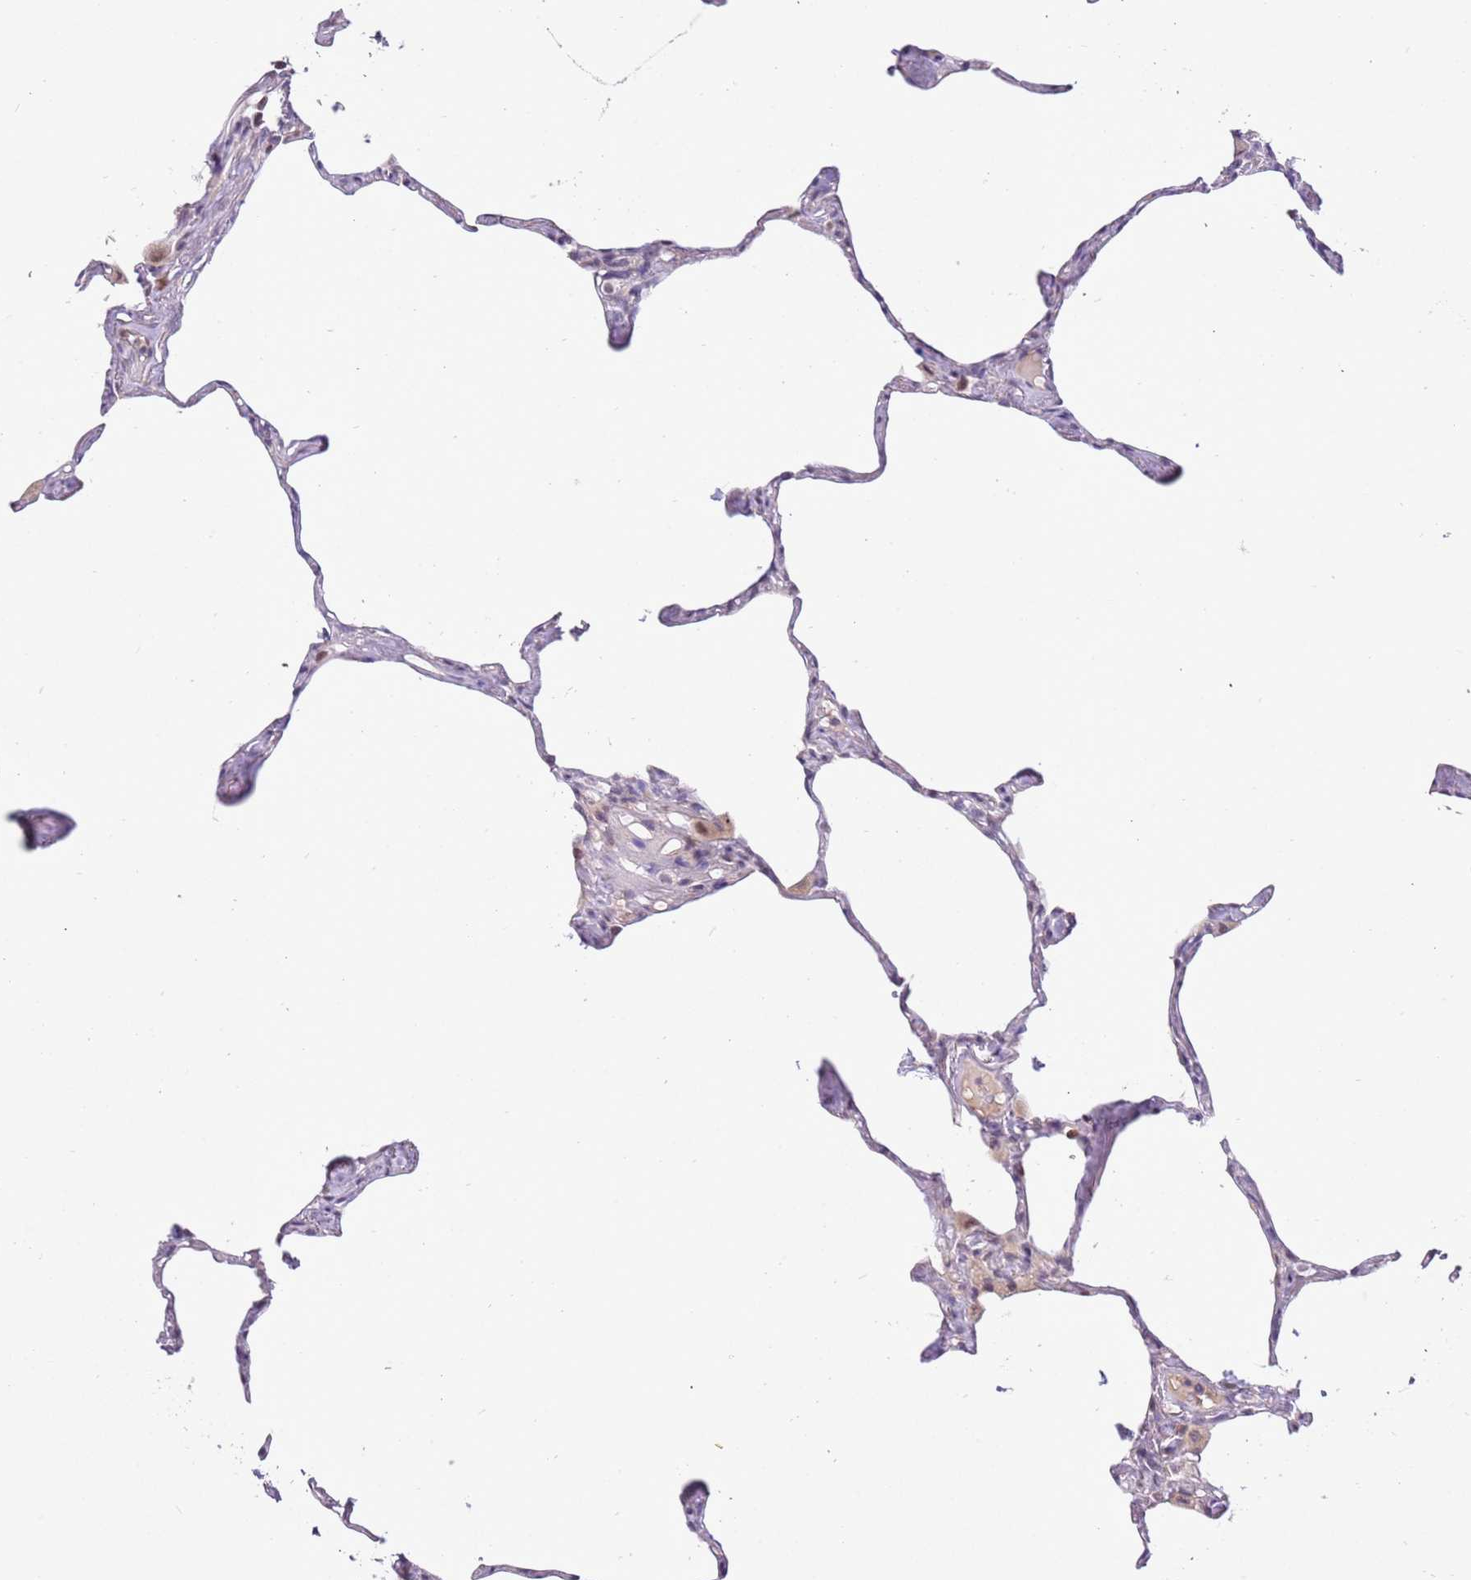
{"staining": {"intensity": "negative", "quantity": "none", "location": "none"}, "tissue": "lung", "cell_type": "Alveolar cells", "image_type": "normal", "snomed": [{"axis": "morphology", "description": "Normal tissue, NOS"}, {"axis": "topography", "description": "Lung"}], "caption": "DAB immunohistochemical staining of benign human lung displays no significant expression in alveolar cells.", "gene": "MAGEF1", "patient": {"sex": "male", "age": 65}}